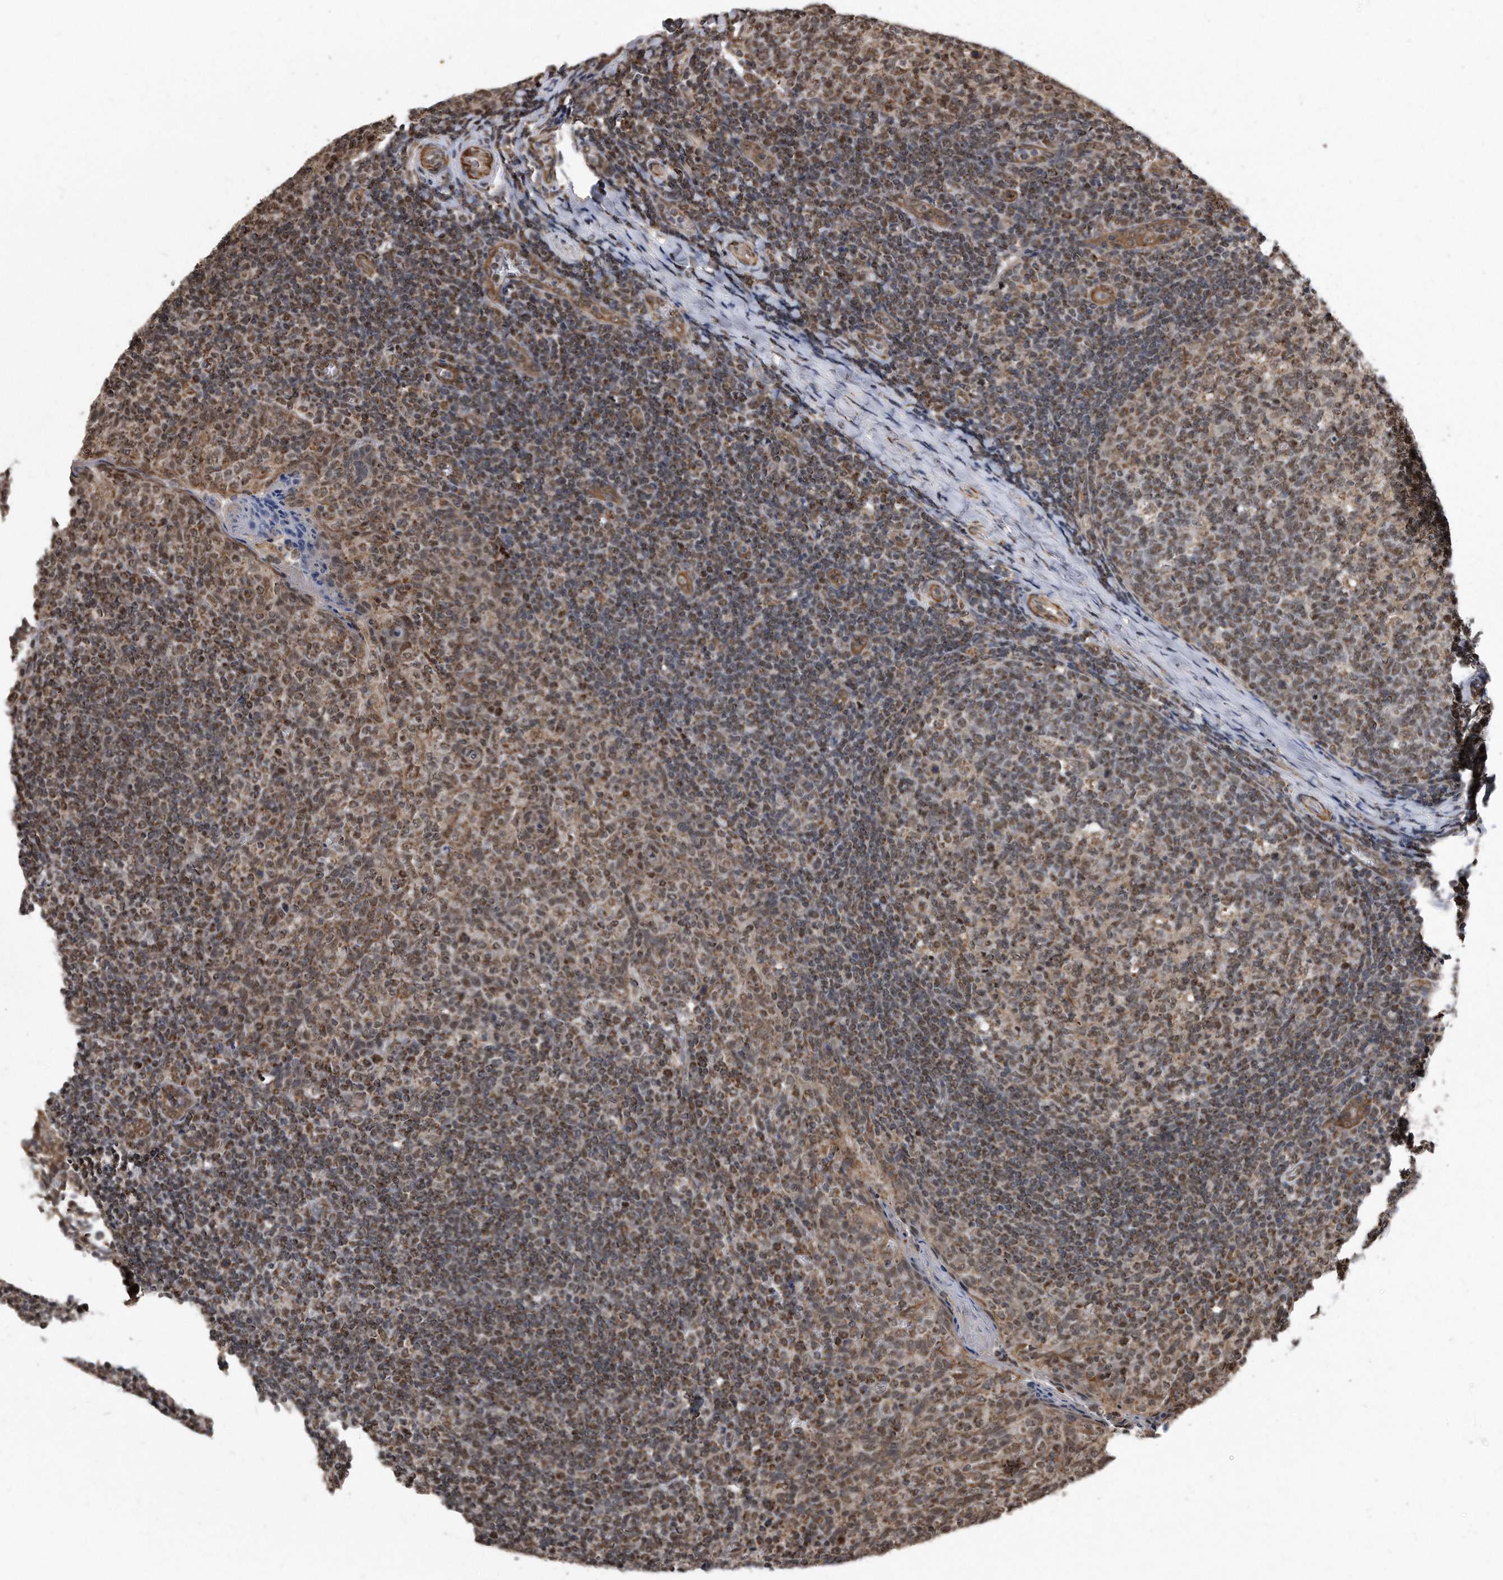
{"staining": {"intensity": "moderate", "quantity": "<25%", "location": "nuclear"}, "tissue": "tonsil", "cell_type": "Germinal center cells", "image_type": "normal", "snomed": [{"axis": "morphology", "description": "Normal tissue, NOS"}, {"axis": "topography", "description": "Tonsil"}], "caption": "Moderate nuclear staining for a protein is identified in approximately <25% of germinal center cells of normal tonsil using immunohistochemistry (IHC).", "gene": "DUSP22", "patient": {"sex": "female", "age": 19}}